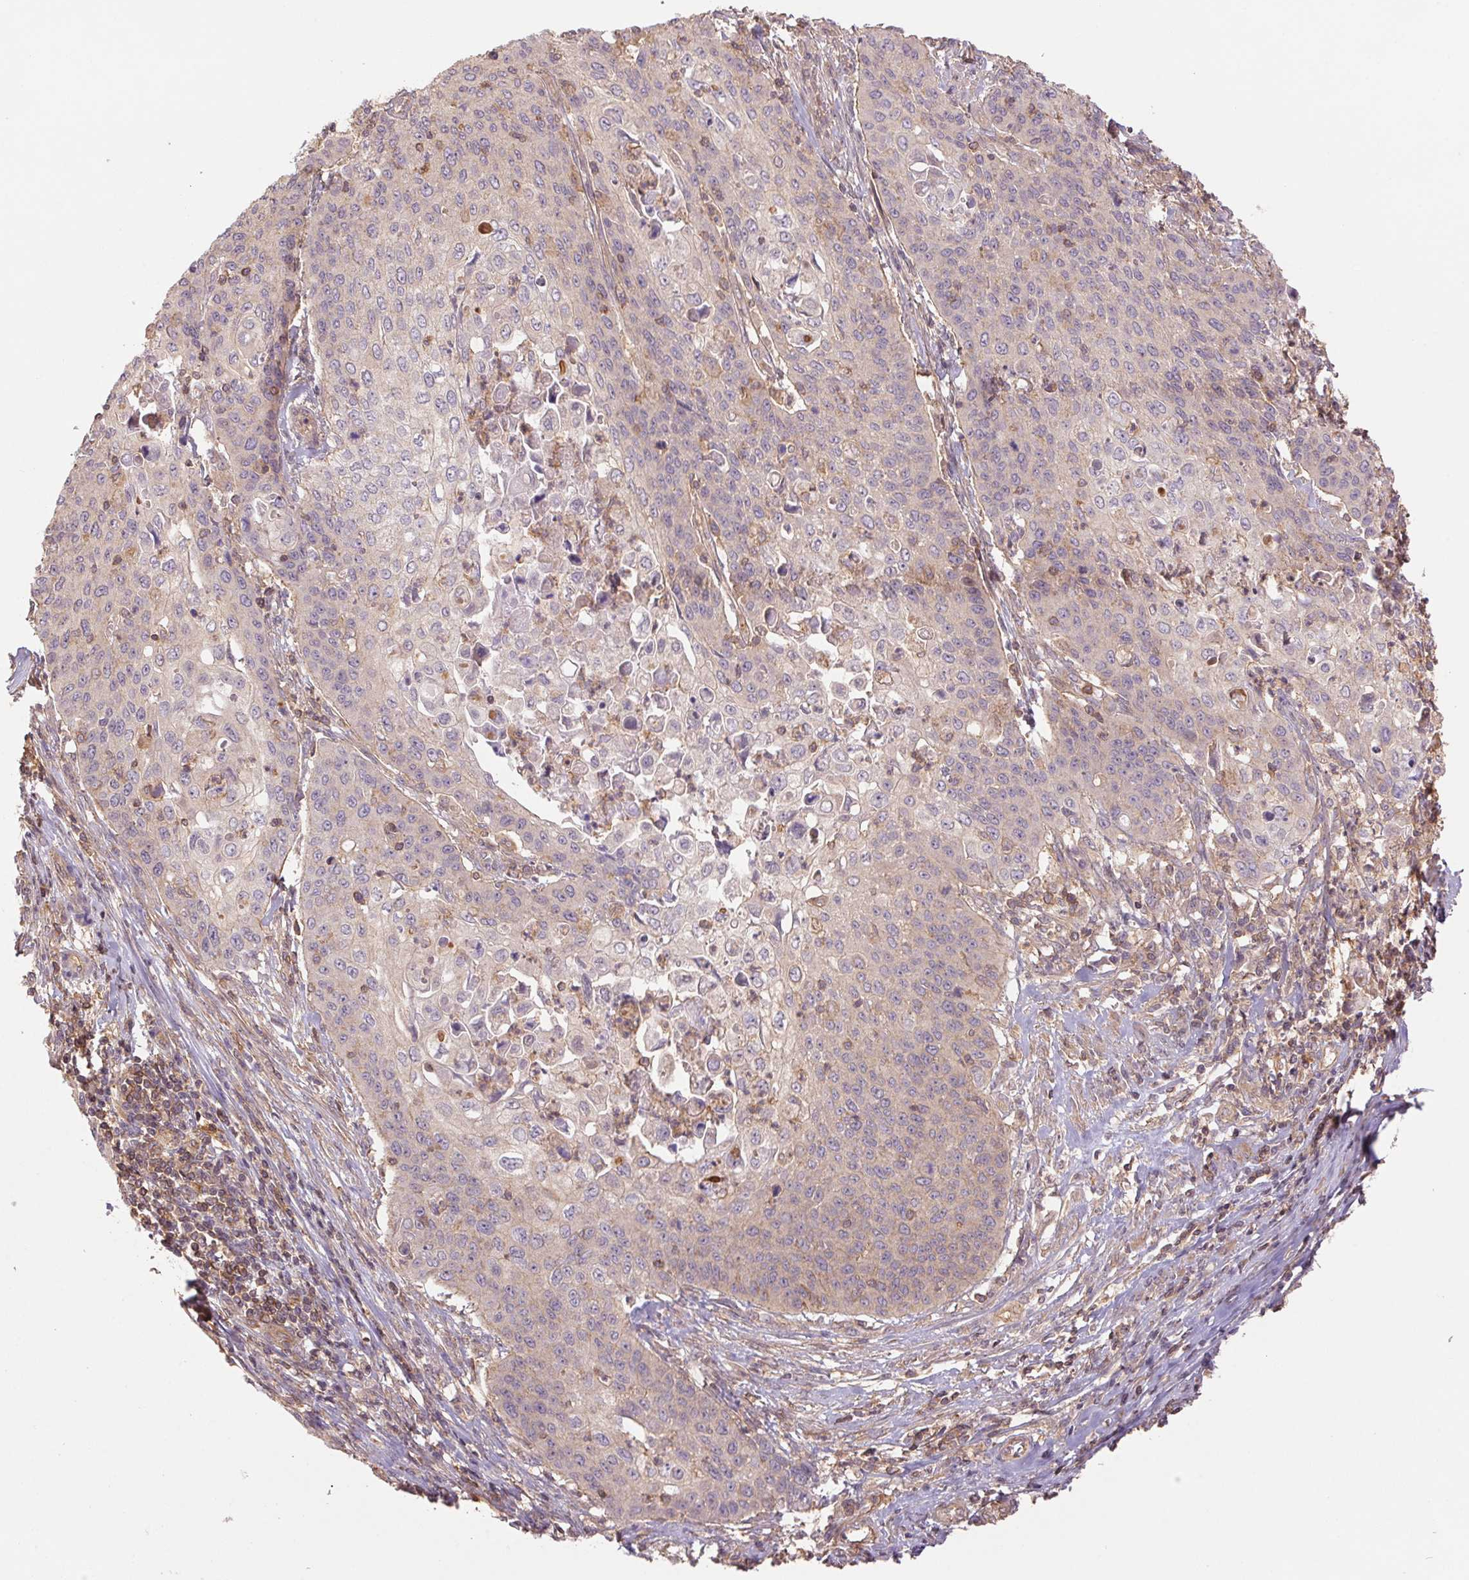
{"staining": {"intensity": "weak", "quantity": "25%-75%", "location": "cytoplasmic/membranous"}, "tissue": "cervical cancer", "cell_type": "Tumor cells", "image_type": "cancer", "snomed": [{"axis": "morphology", "description": "Squamous cell carcinoma, NOS"}, {"axis": "topography", "description": "Cervix"}], "caption": "The micrograph exhibits staining of cervical cancer, revealing weak cytoplasmic/membranous protein positivity (brown color) within tumor cells. The staining was performed using DAB (3,3'-diaminobenzidine), with brown indicating positive protein expression. Nuclei are stained blue with hematoxylin.", "gene": "TUBA3D", "patient": {"sex": "female", "age": 65}}